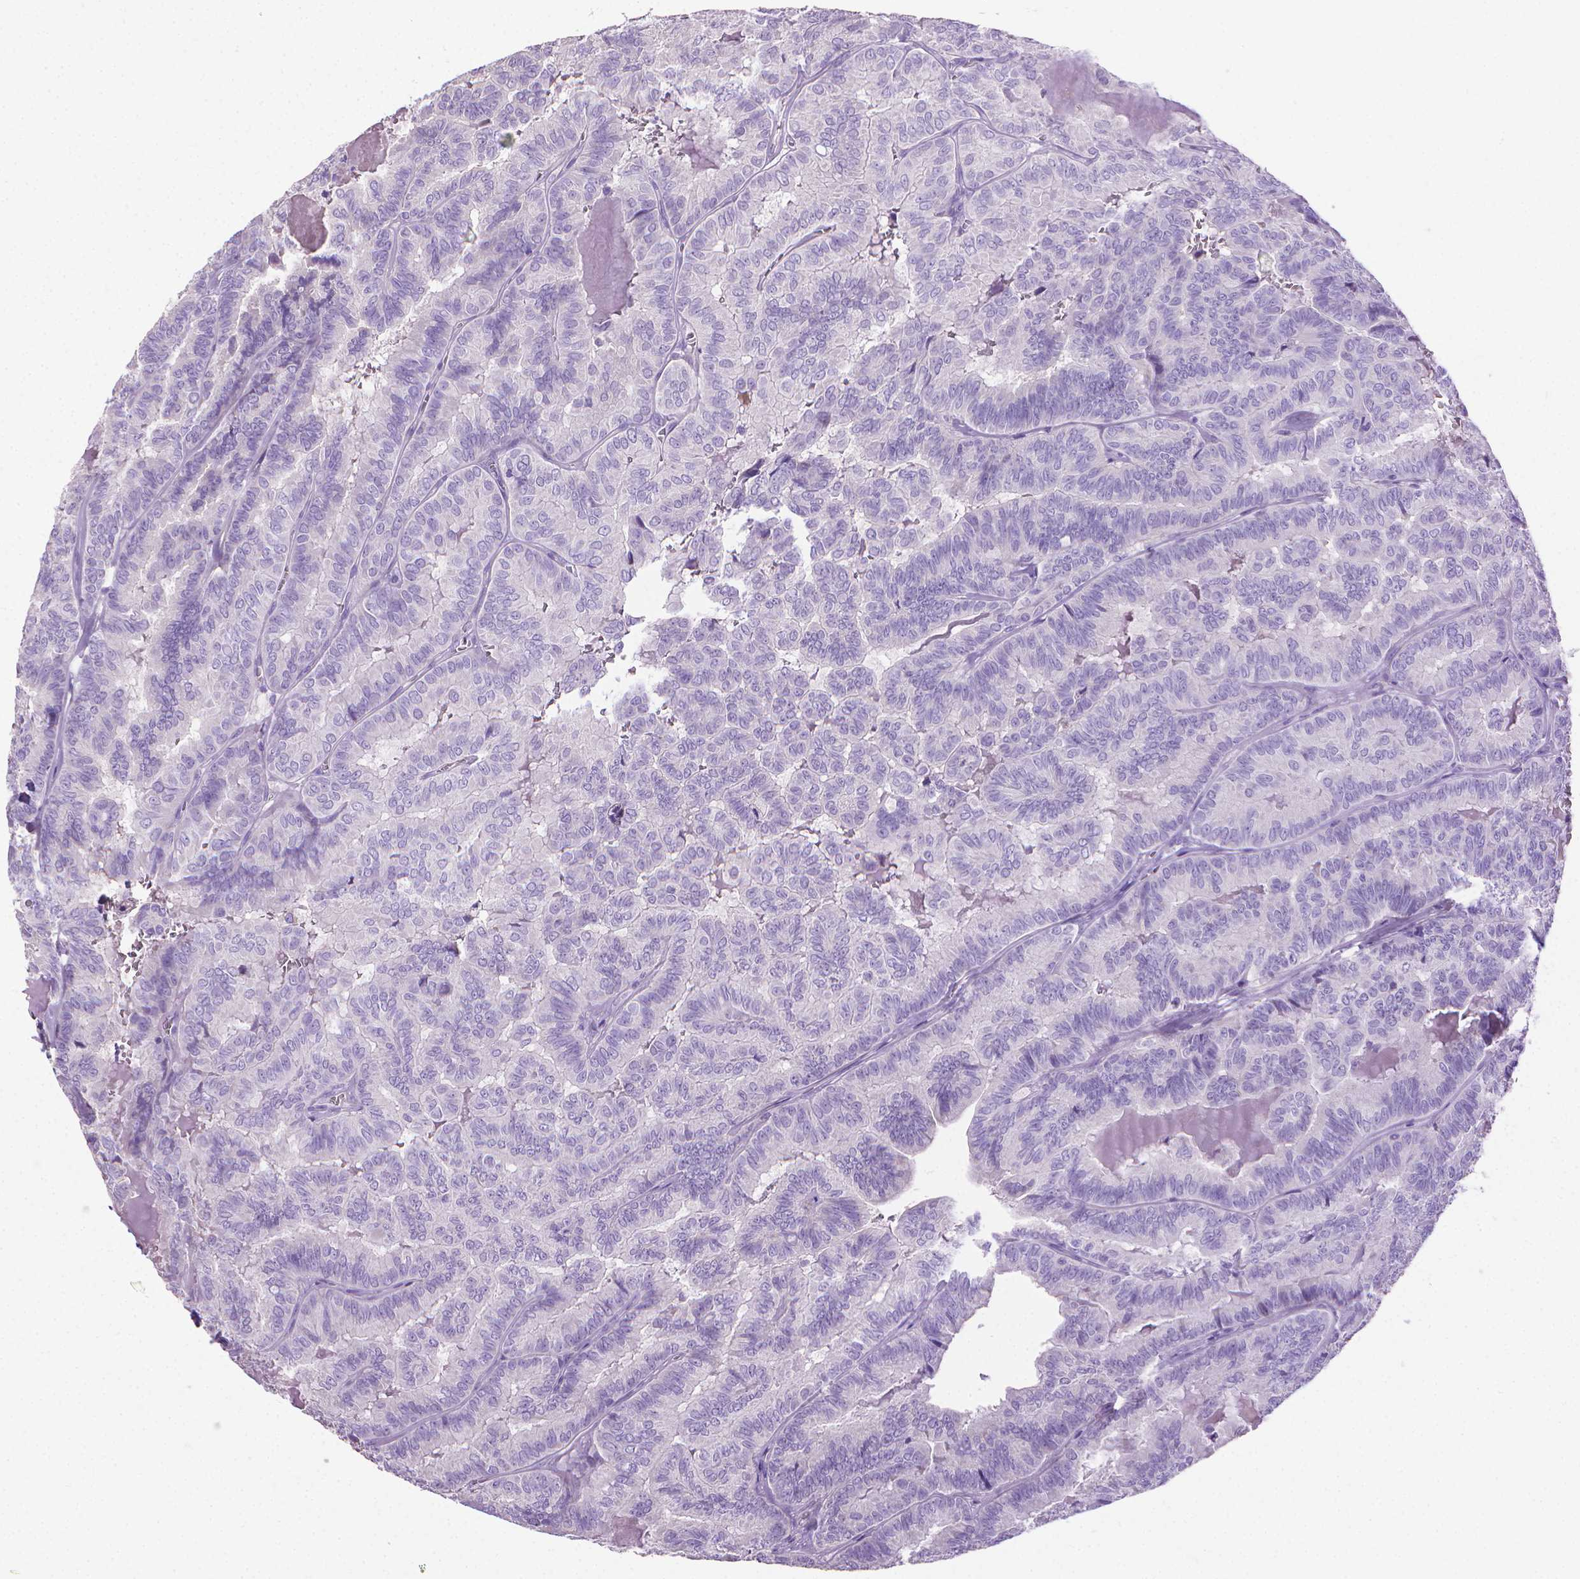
{"staining": {"intensity": "negative", "quantity": "none", "location": "none"}, "tissue": "thyroid cancer", "cell_type": "Tumor cells", "image_type": "cancer", "snomed": [{"axis": "morphology", "description": "Papillary adenocarcinoma, NOS"}, {"axis": "topography", "description": "Thyroid gland"}], "caption": "Immunohistochemistry (IHC) micrograph of human thyroid cancer stained for a protein (brown), which displays no staining in tumor cells.", "gene": "PNMA2", "patient": {"sex": "female", "age": 75}}